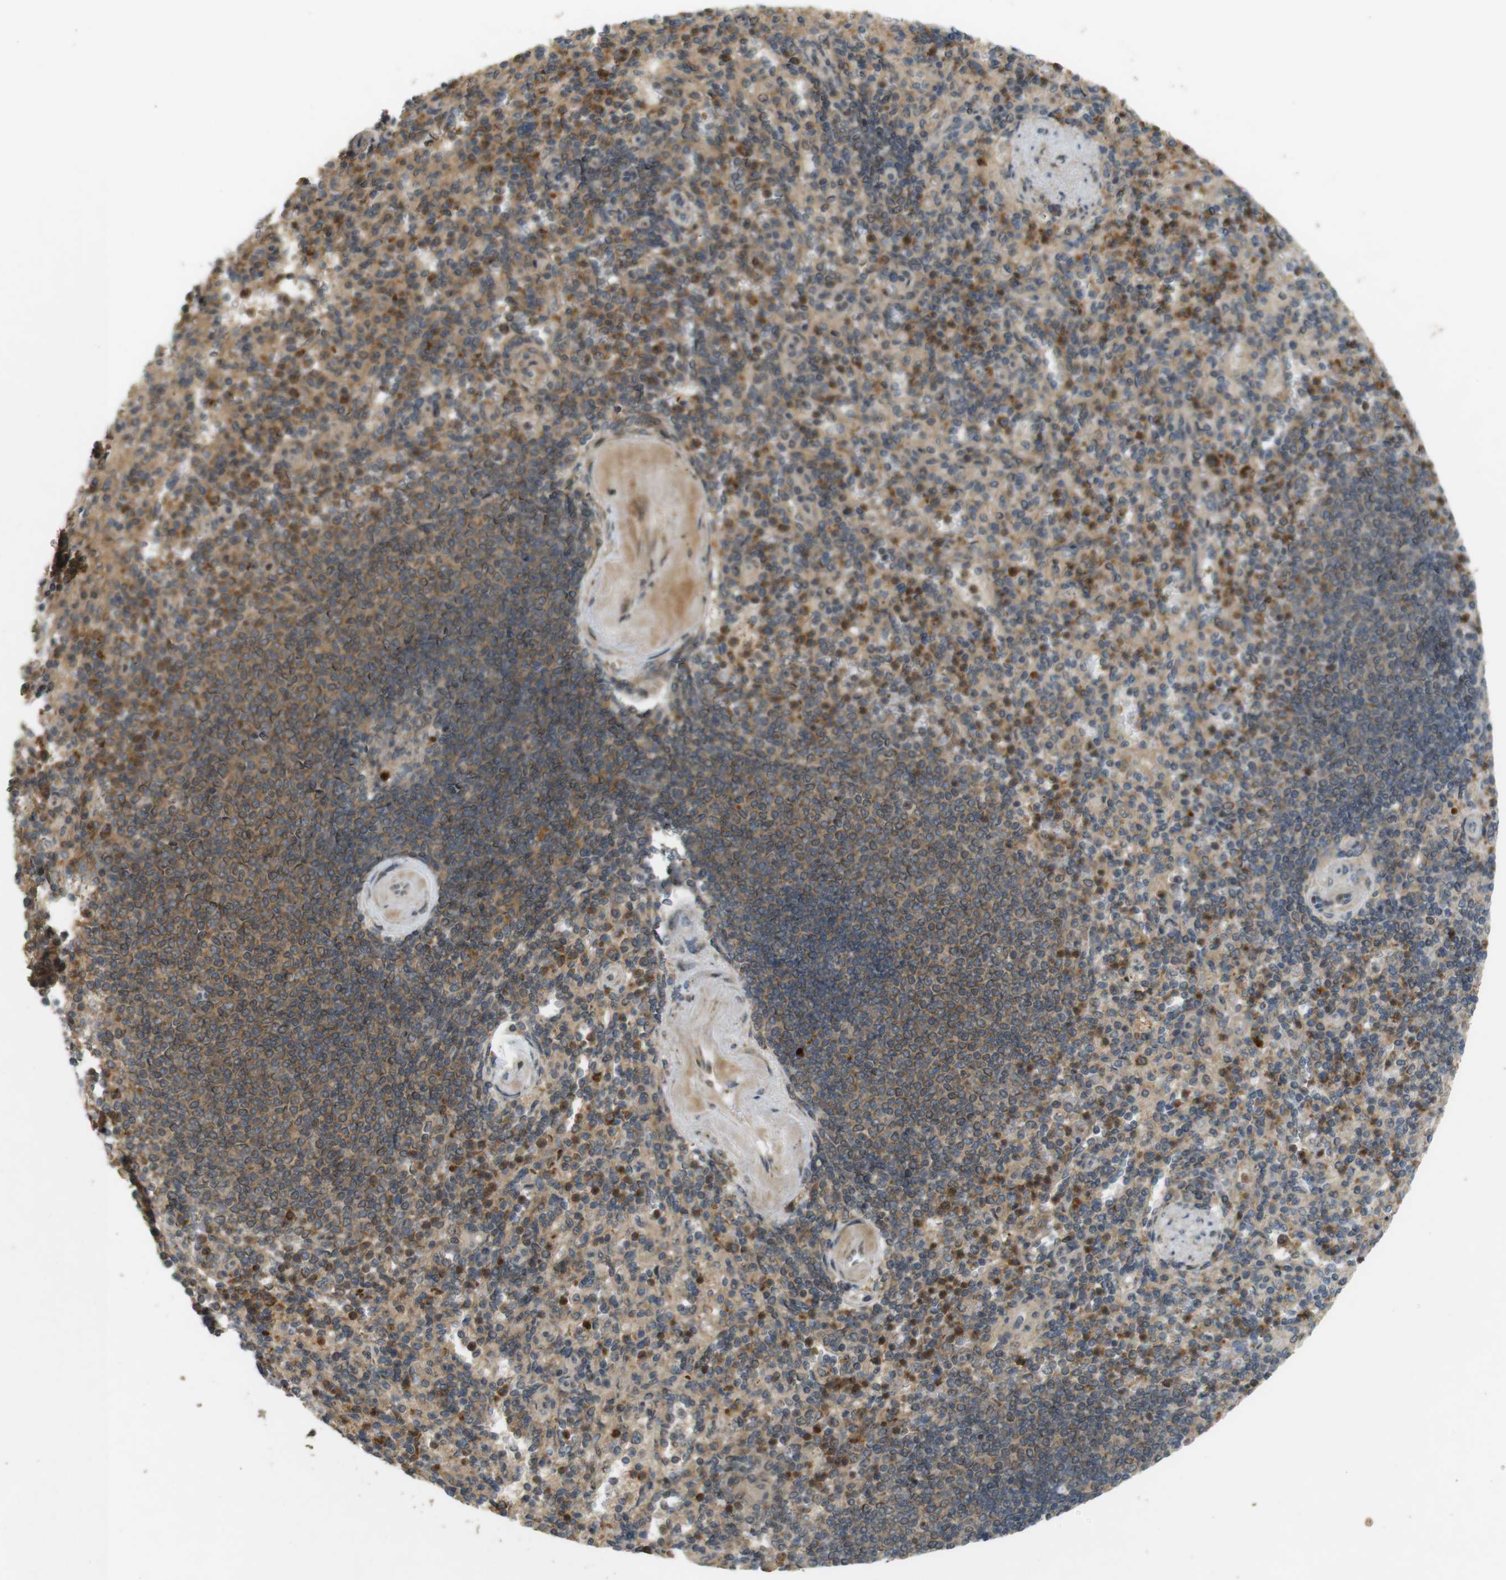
{"staining": {"intensity": "strong", "quantity": "25%-75%", "location": "cytoplasmic/membranous,nuclear"}, "tissue": "spleen", "cell_type": "Cells in red pulp", "image_type": "normal", "snomed": [{"axis": "morphology", "description": "Normal tissue, NOS"}, {"axis": "topography", "description": "Spleen"}], "caption": "Immunohistochemistry of normal human spleen exhibits high levels of strong cytoplasmic/membranous,nuclear expression in approximately 25%-75% of cells in red pulp. Ihc stains the protein of interest in brown and the nuclei are stained blue.", "gene": "TMX3", "patient": {"sex": "female", "age": 74}}